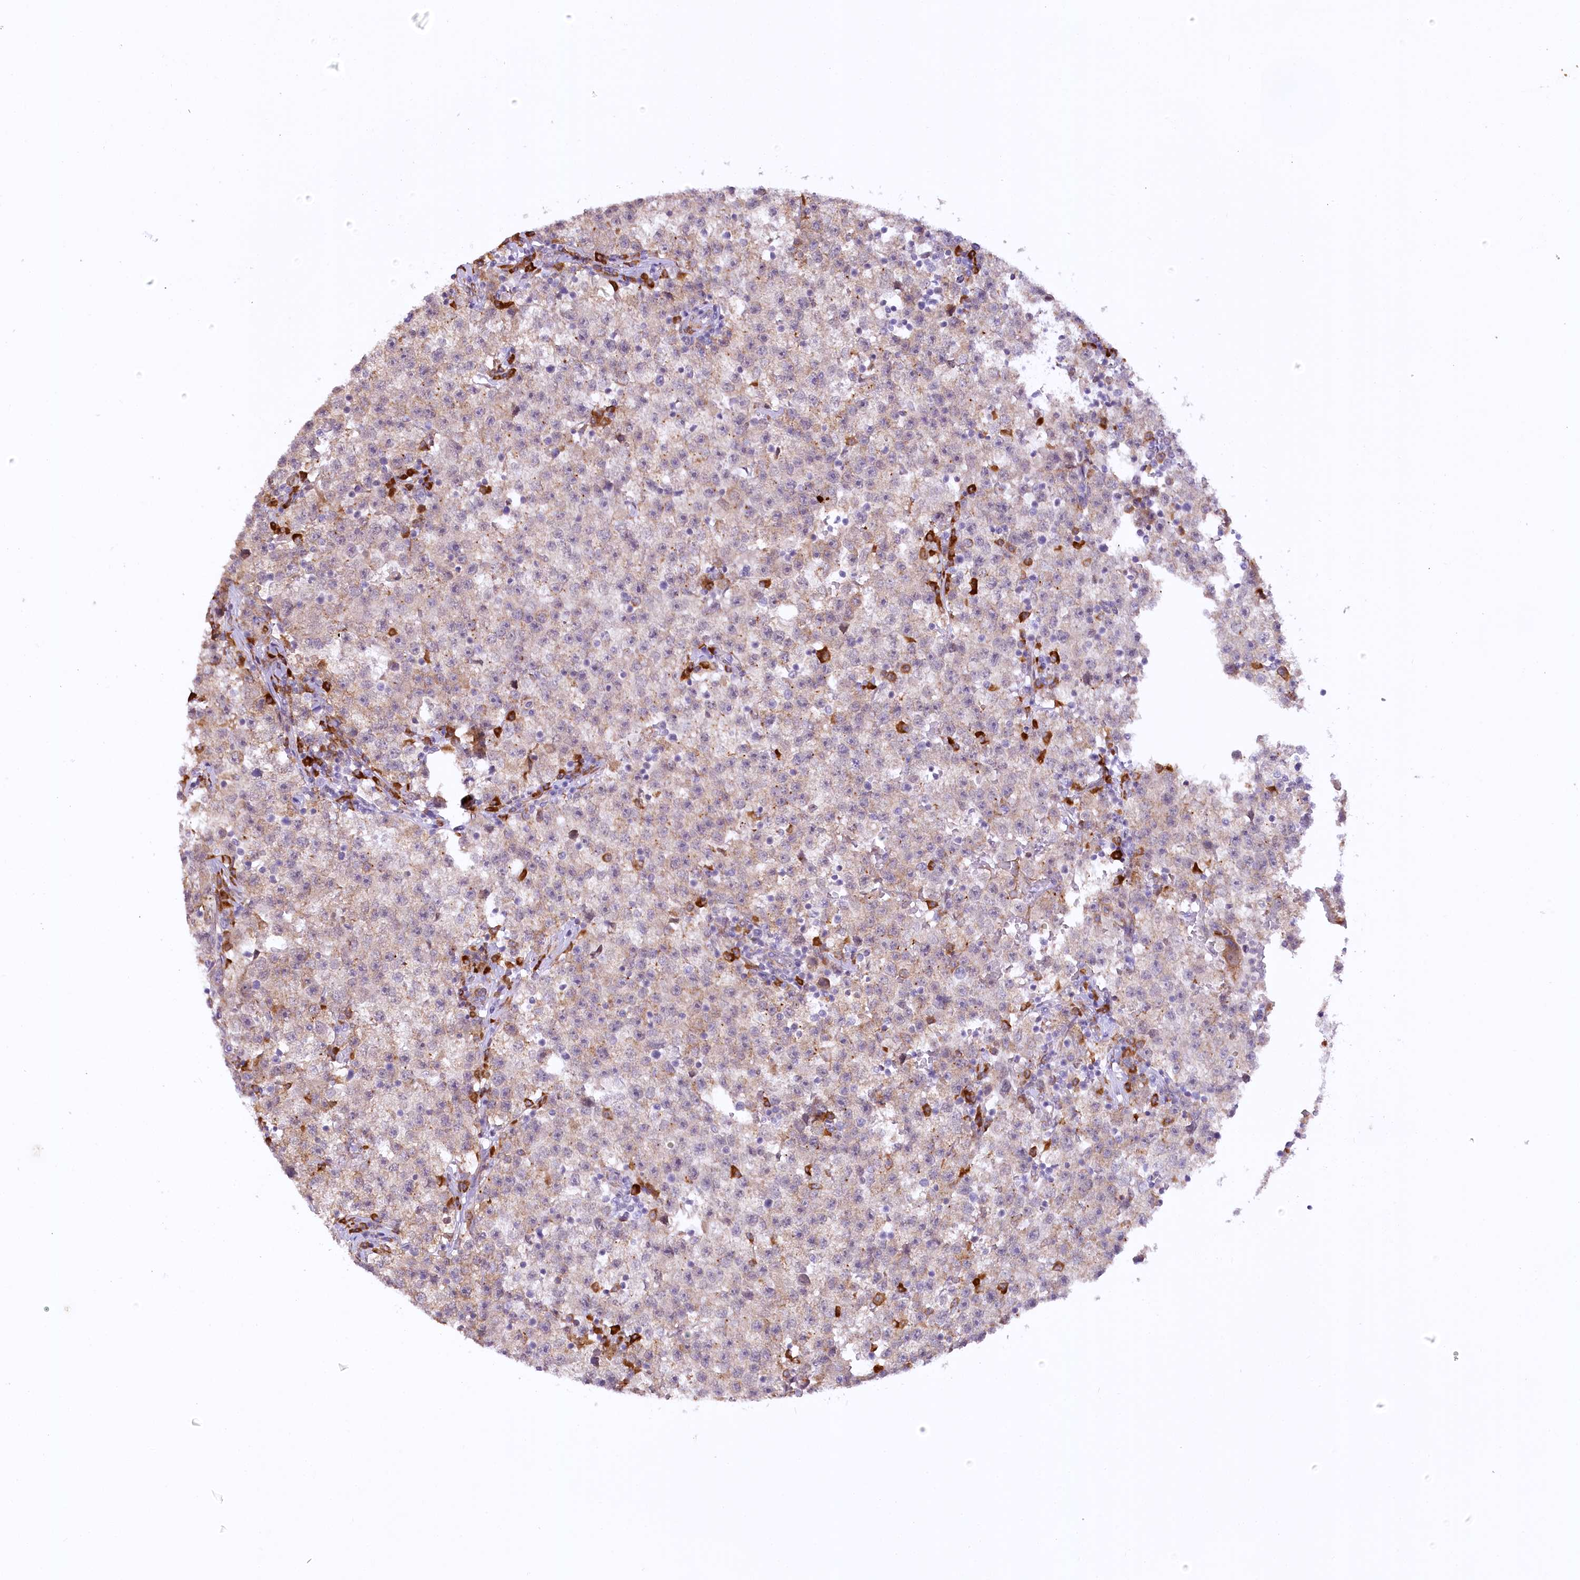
{"staining": {"intensity": "weak", "quantity": "<25%", "location": "cytoplasmic/membranous"}, "tissue": "testis cancer", "cell_type": "Tumor cells", "image_type": "cancer", "snomed": [{"axis": "morphology", "description": "Seminoma, NOS"}, {"axis": "topography", "description": "Testis"}], "caption": "The photomicrograph demonstrates no staining of tumor cells in seminoma (testis).", "gene": "NCKAP5", "patient": {"sex": "male", "age": 22}}